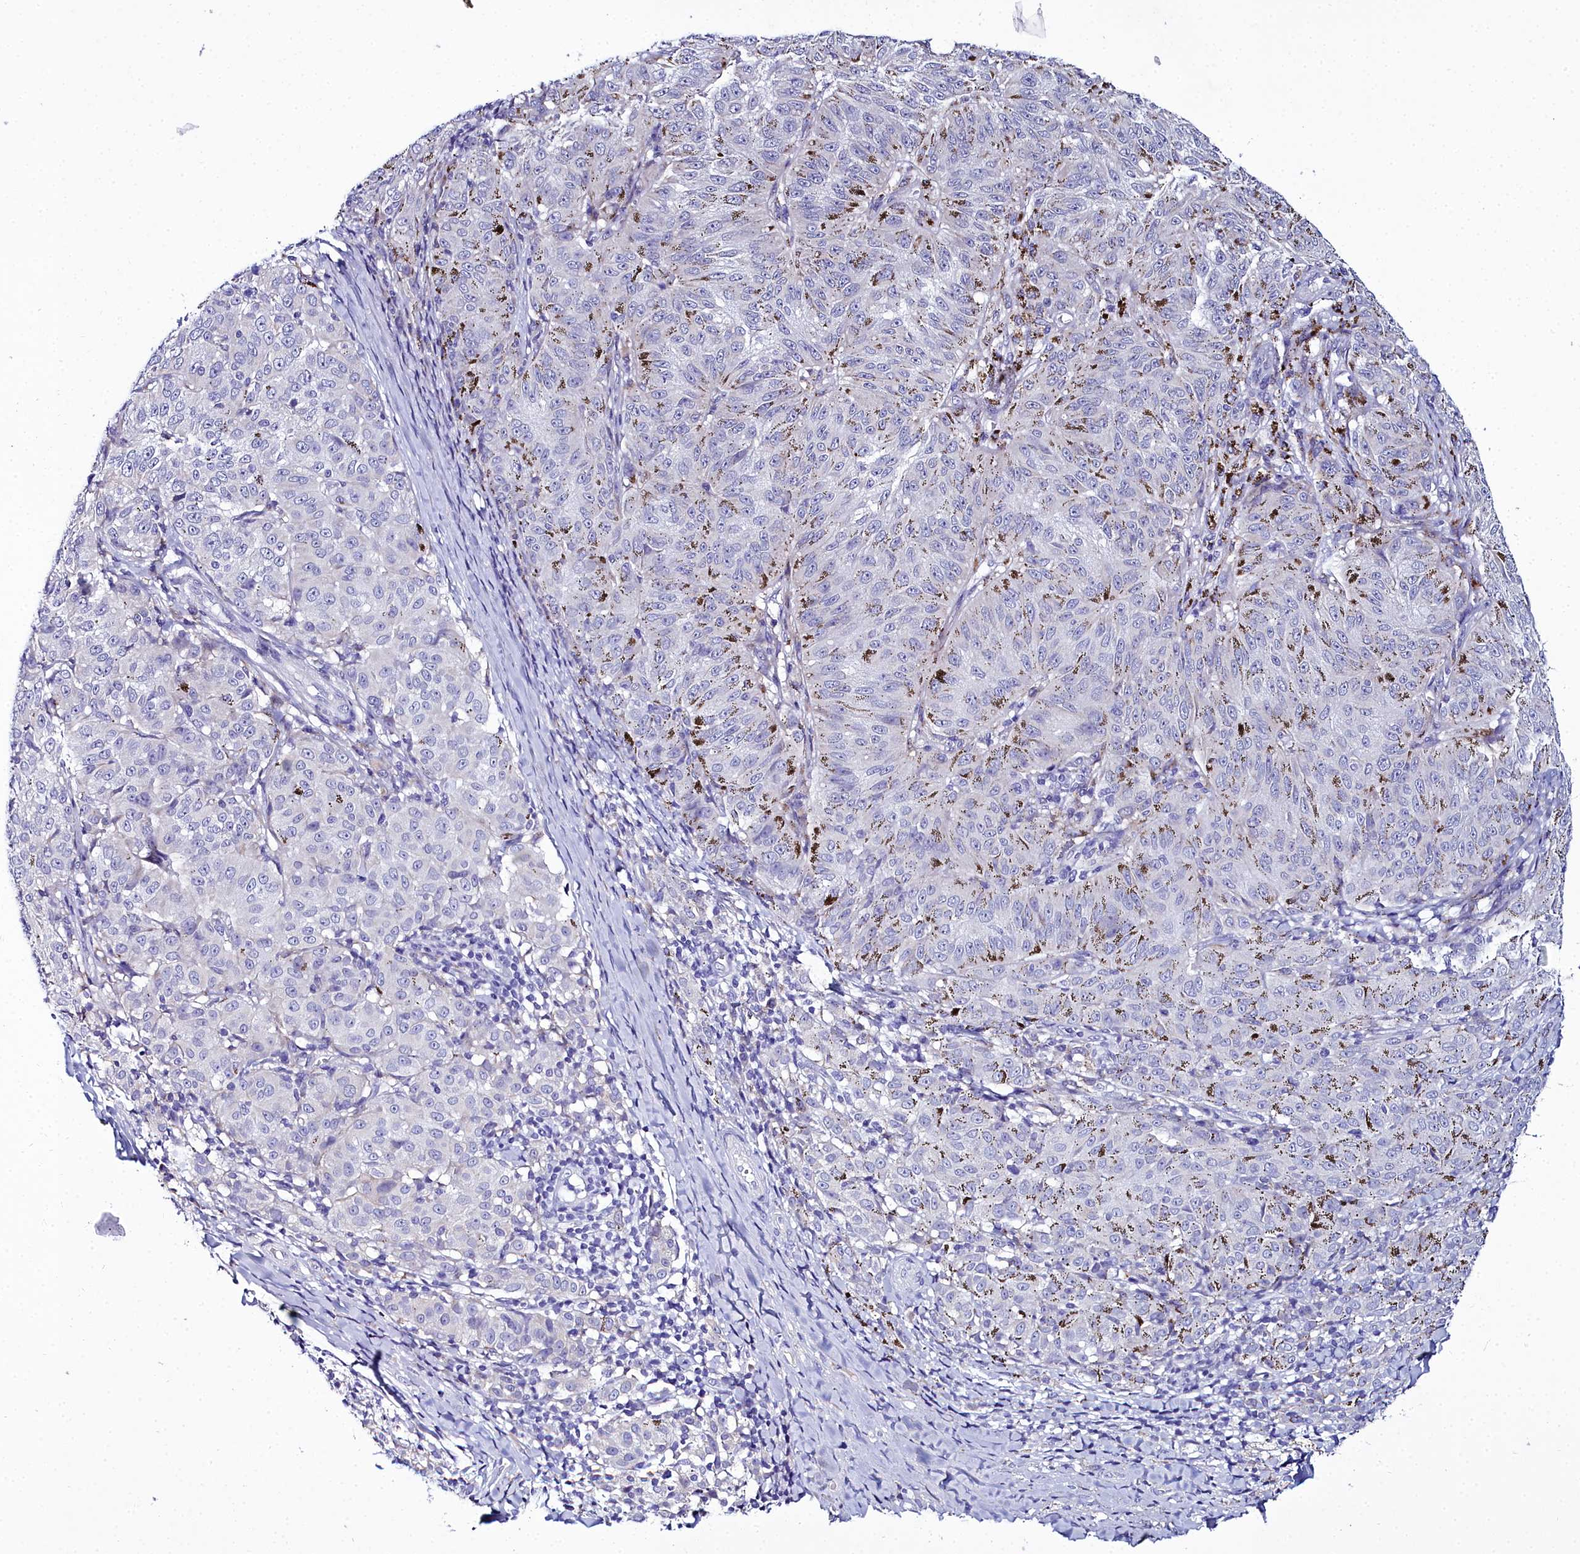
{"staining": {"intensity": "negative", "quantity": "none", "location": "none"}, "tissue": "melanoma", "cell_type": "Tumor cells", "image_type": "cancer", "snomed": [{"axis": "morphology", "description": "Malignant melanoma, NOS"}, {"axis": "topography", "description": "Skin"}], "caption": "DAB (3,3'-diaminobenzidine) immunohistochemical staining of human melanoma demonstrates no significant positivity in tumor cells. (DAB (3,3'-diaminobenzidine) immunohistochemistry (IHC), high magnification).", "gene": "ELAPOR2", "patient": {"sex": "female", "age": 72}}